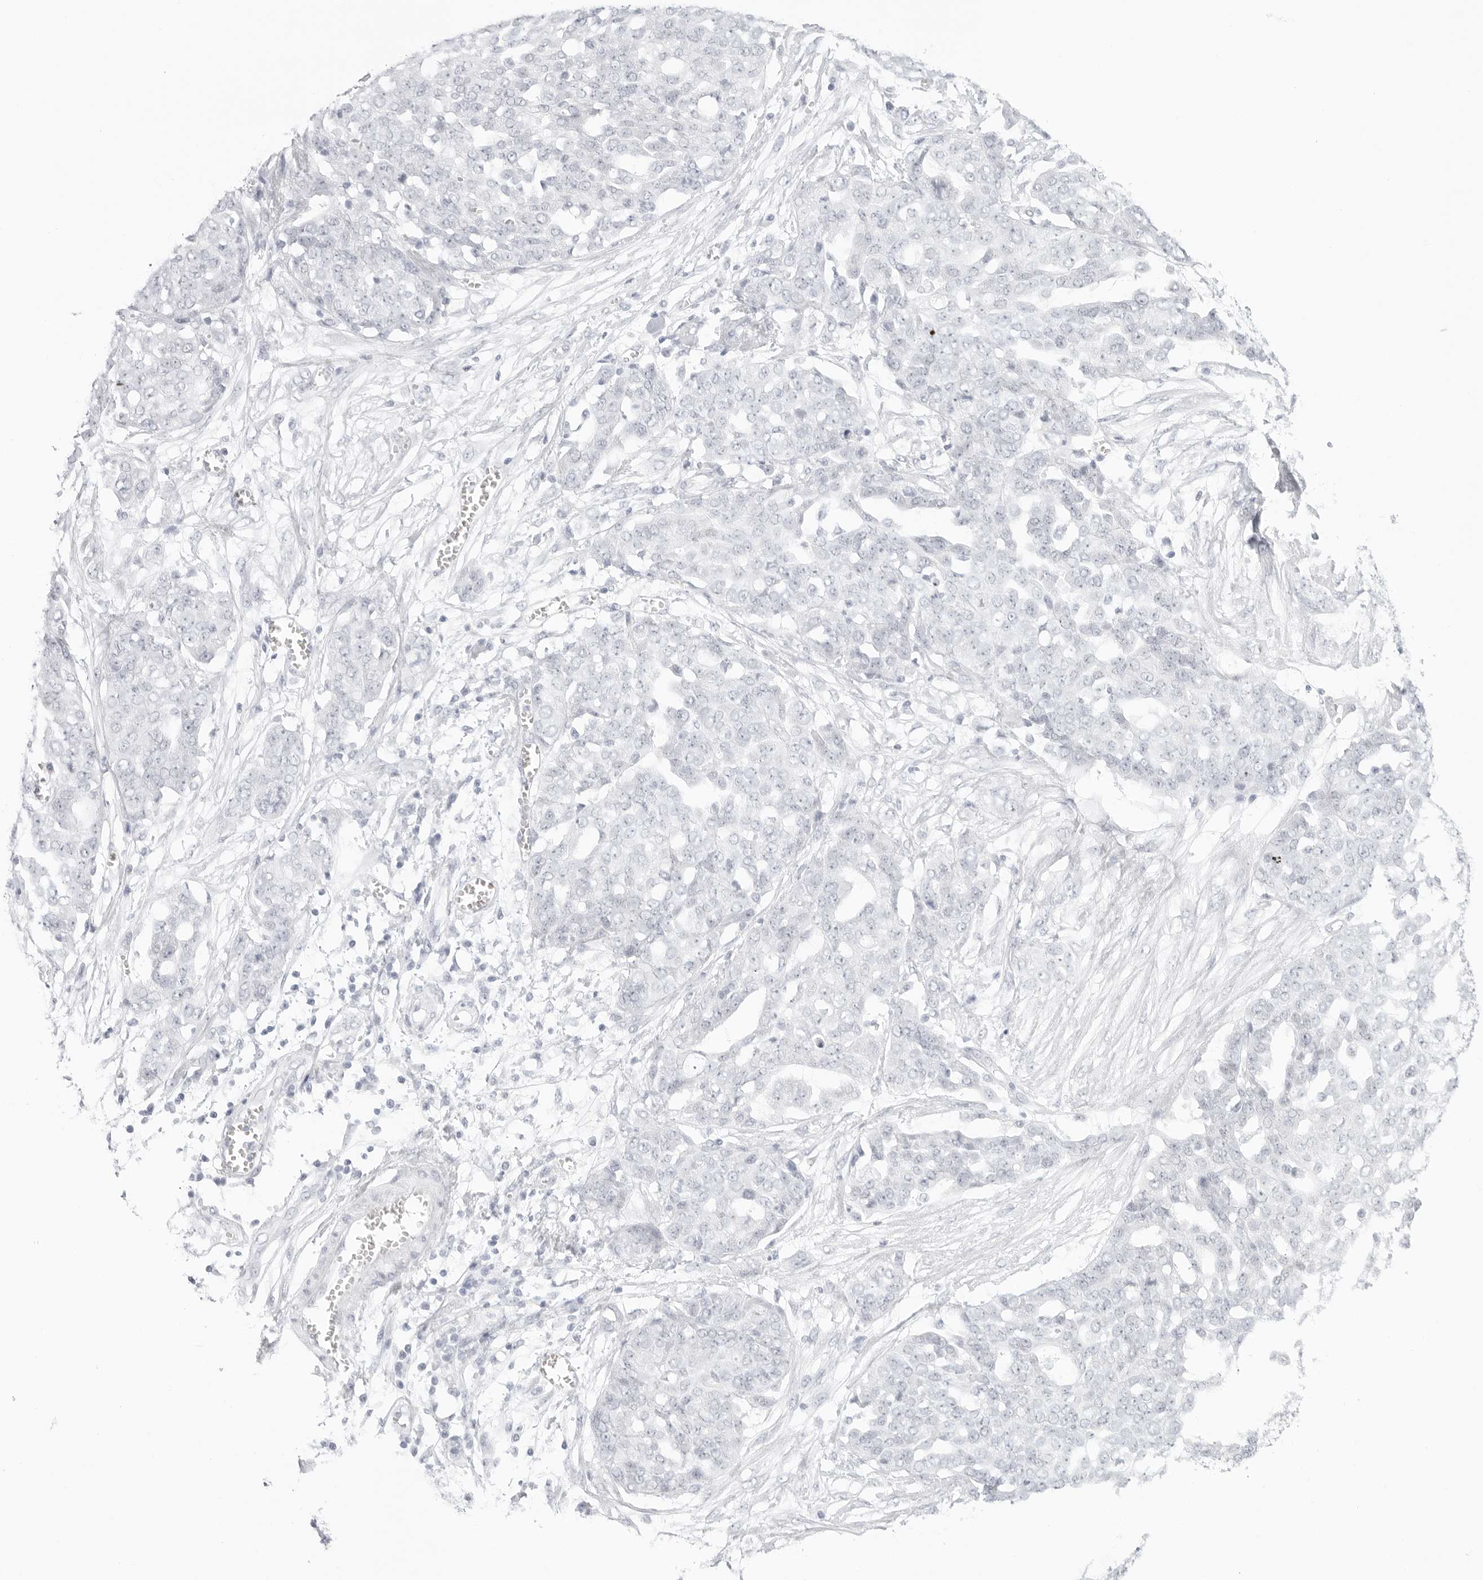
{"staining": {"intensity": "negative", "quantity": "none", "location": "none"}, "tissue": "ovarian cancer", "cell_type": "Tumor cells", "image_type": "cancer", "snomed": [{"axis": "morphology", "description": "Cystadenocarcinoma, serous, NOS"}, {"axis": "topography", "description": "Soft tissue"}, {"axis": "topography", "description": "Ovary"}], "caption": "The histopathology image demonstrates no staining of tumor cells in serous cystadenocarcinoma (ovarian).", "gene": "MED18", "patient": {"sex": "female", "age": 57}}